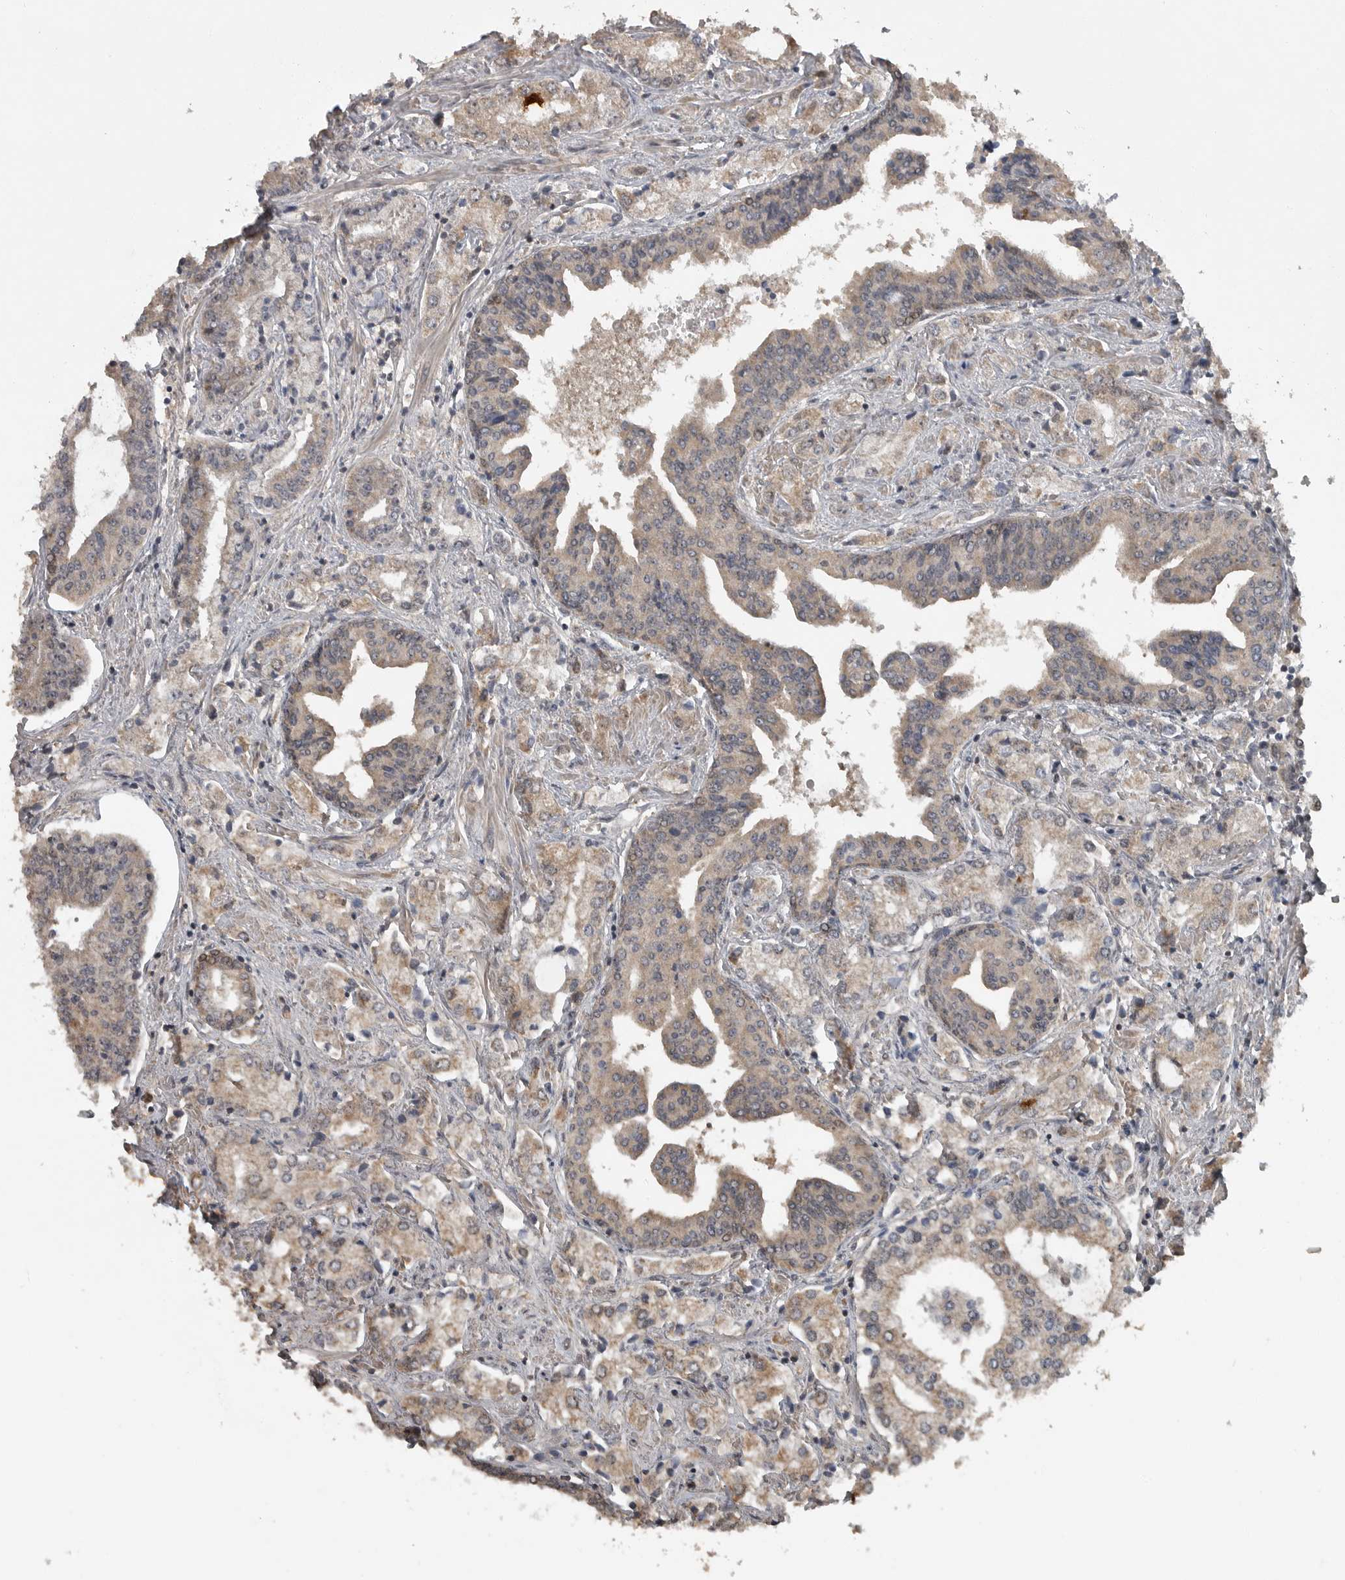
{"staining": {"intensity": "weak", "quantity": ">75%", "location": "cytoplasmic/membranous"}, "tissue": "prostate cancer", "cell_type": "Tumor cells", "image_type": "cancer", "snomed": [{"axis": "morphology", "description": "Adenocarcinoma, High grade"}, {"axis": "topography", "description": "Prostate"}], "caption": "Prostate adenocarcinoma (high-grade) stained with IHC shows weak cytoplasmic/membranous positivity in about >75% of tumor cells.", "gene": "LLGL1", "patient": {"sex": "male", "age": 66}}